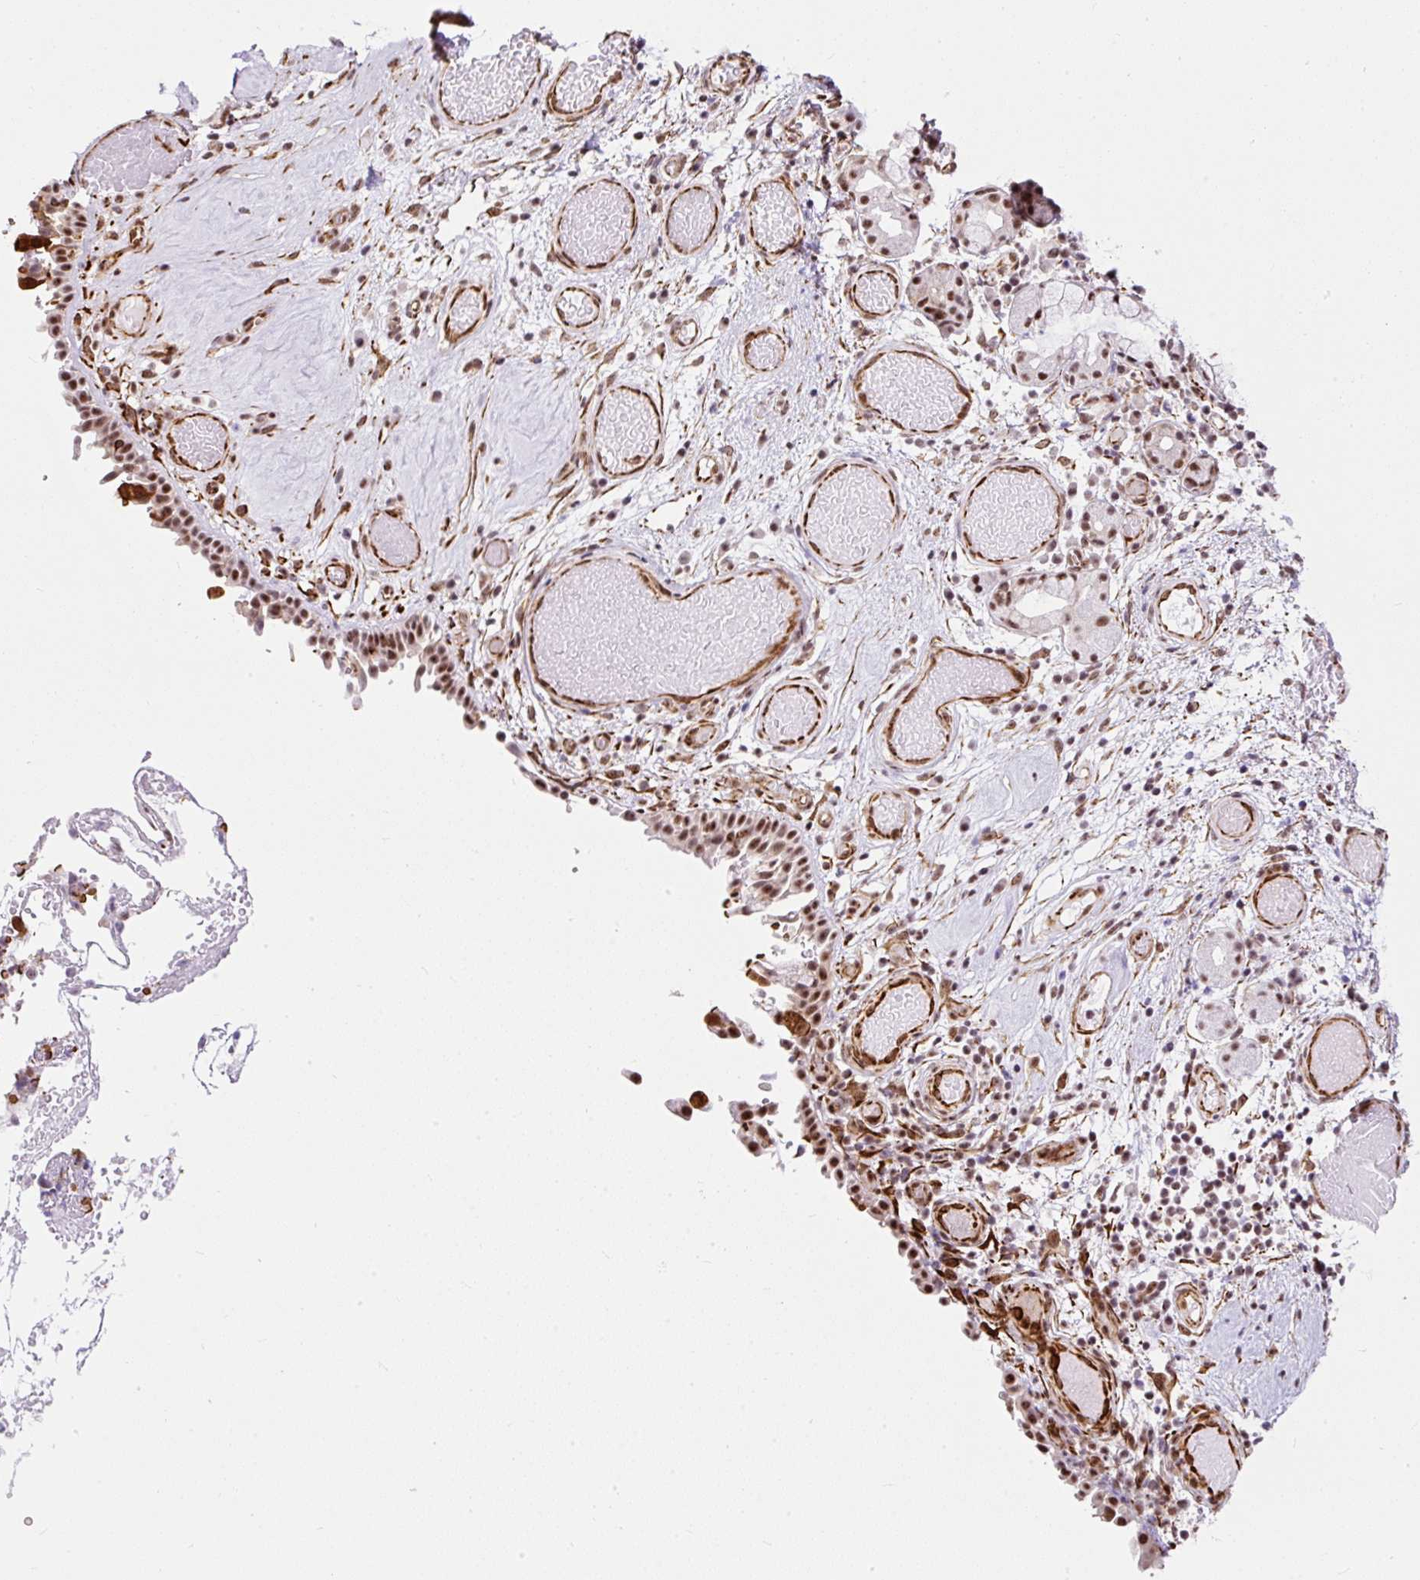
{"staining": {"intensity": "moderate", "quantity": ">75%", "location": "nuclear"}, "tissue": "nasopharynx", "cell_type": "Respiratory epithelial cells", "image_type": "normal", "snomed": [{"axis": "morphology", "description": "Normal tissue, NOS"}, {"axis": "morphology", "description": "Inflammation, NOS"}, {"axis": "topography", "description": "Nasopharynx"}], "caption": "About >75% of respiratory epithelial cells in normal human nasopharynx show moderate nuclear protein staining as visualized by brown immunohistochemical staining.", "gene": "FMC1", "patient": {"sex": "male", "age": 54}}